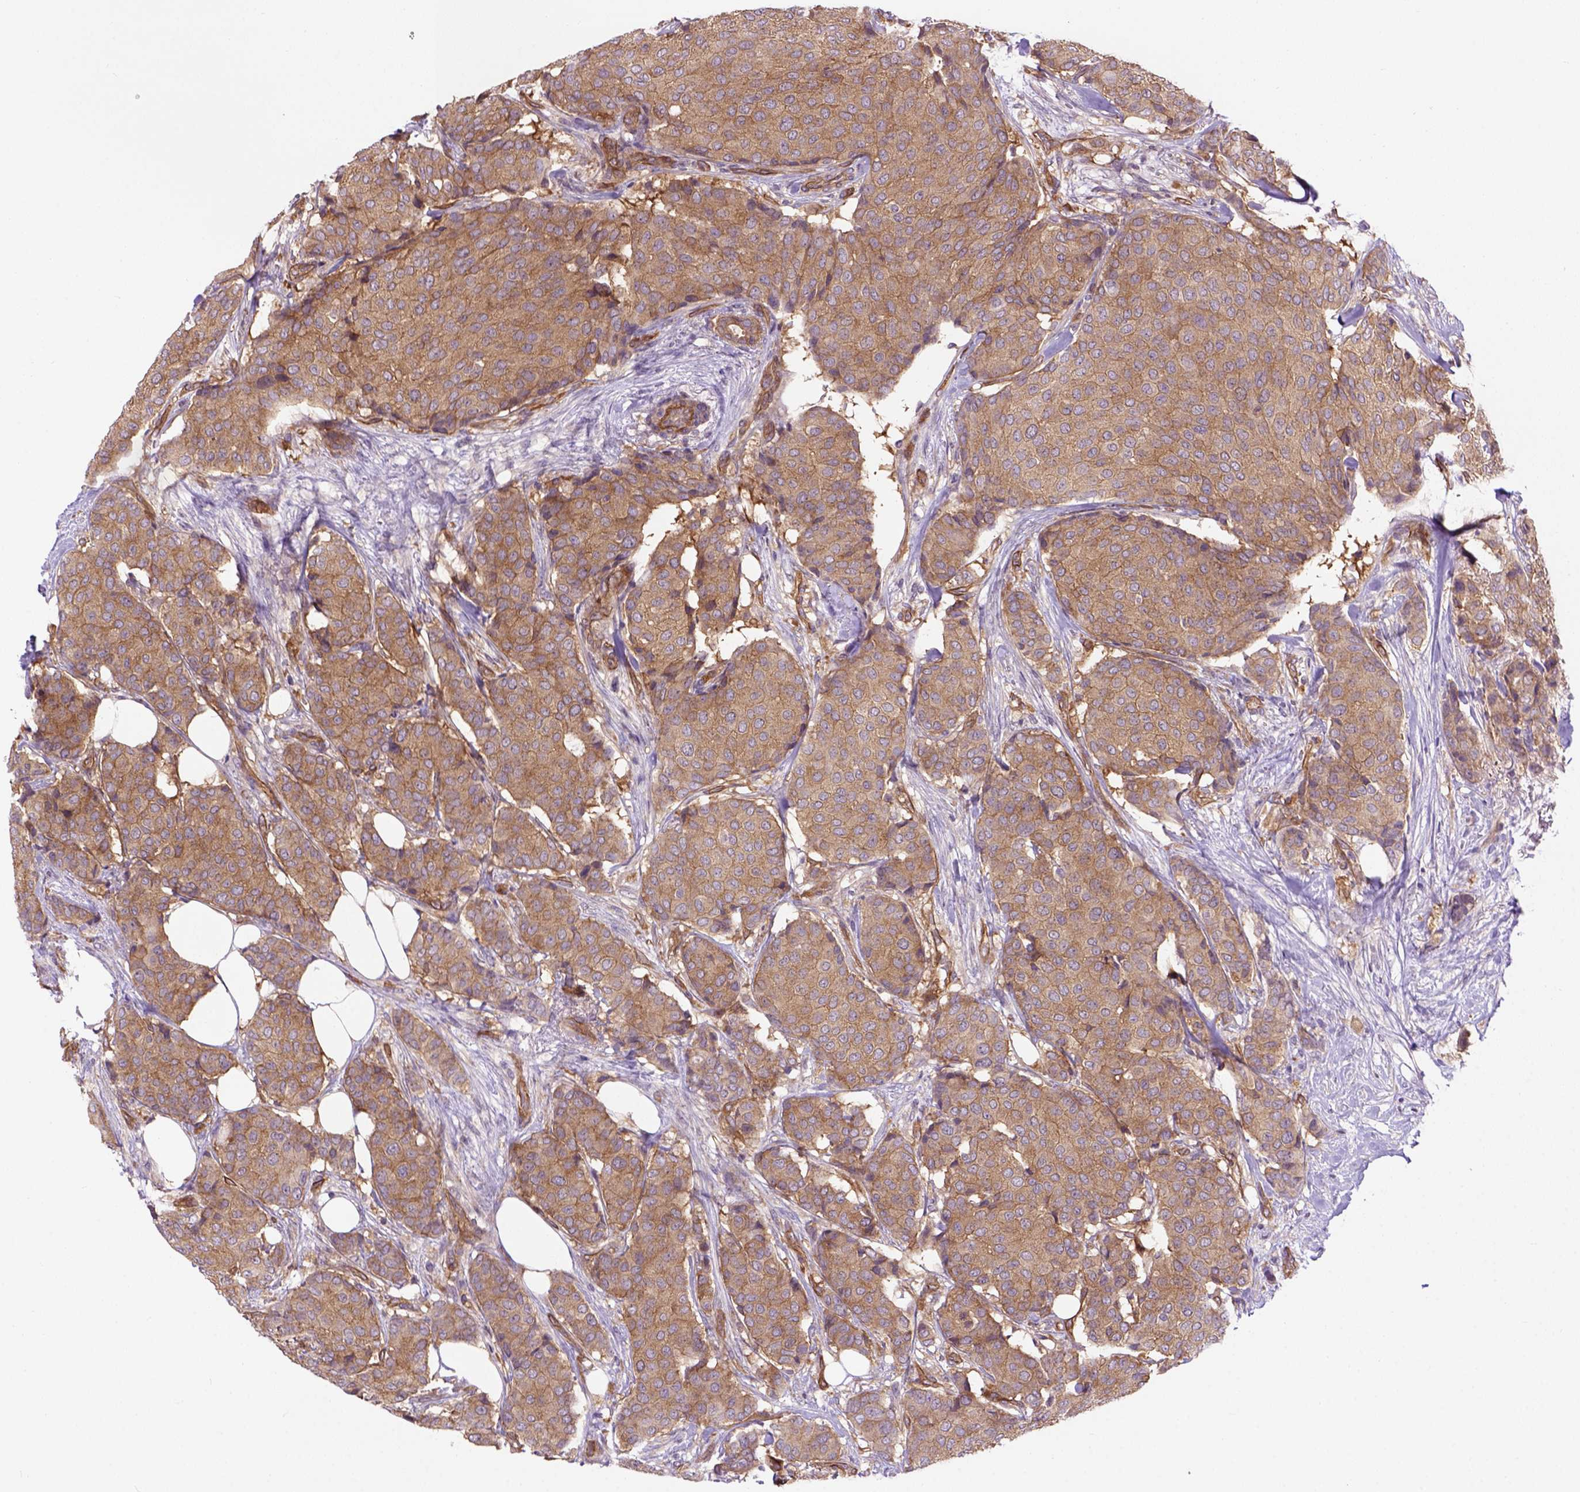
{"staining": {"intensity": "moderate", "quantity": ">75%", "location": "cytoplasmic/membranous"}, "tissue": "breast cancer", "cell_type": "Tumor cells", "image_type": "cancer", "snomed": [{"axis": "morphology", "description": "Duct carcinoma"}, {"axis": "topography", "description": "Breast"}], "caption": "Tumor cells demonstrate moderate cytoplasmic/membranous expression in approximately >75% of cells in breast cancer (intraductal carcinoma).", "gene": "CASKIN2", "patient": {"sex": "female", "age": 75}}